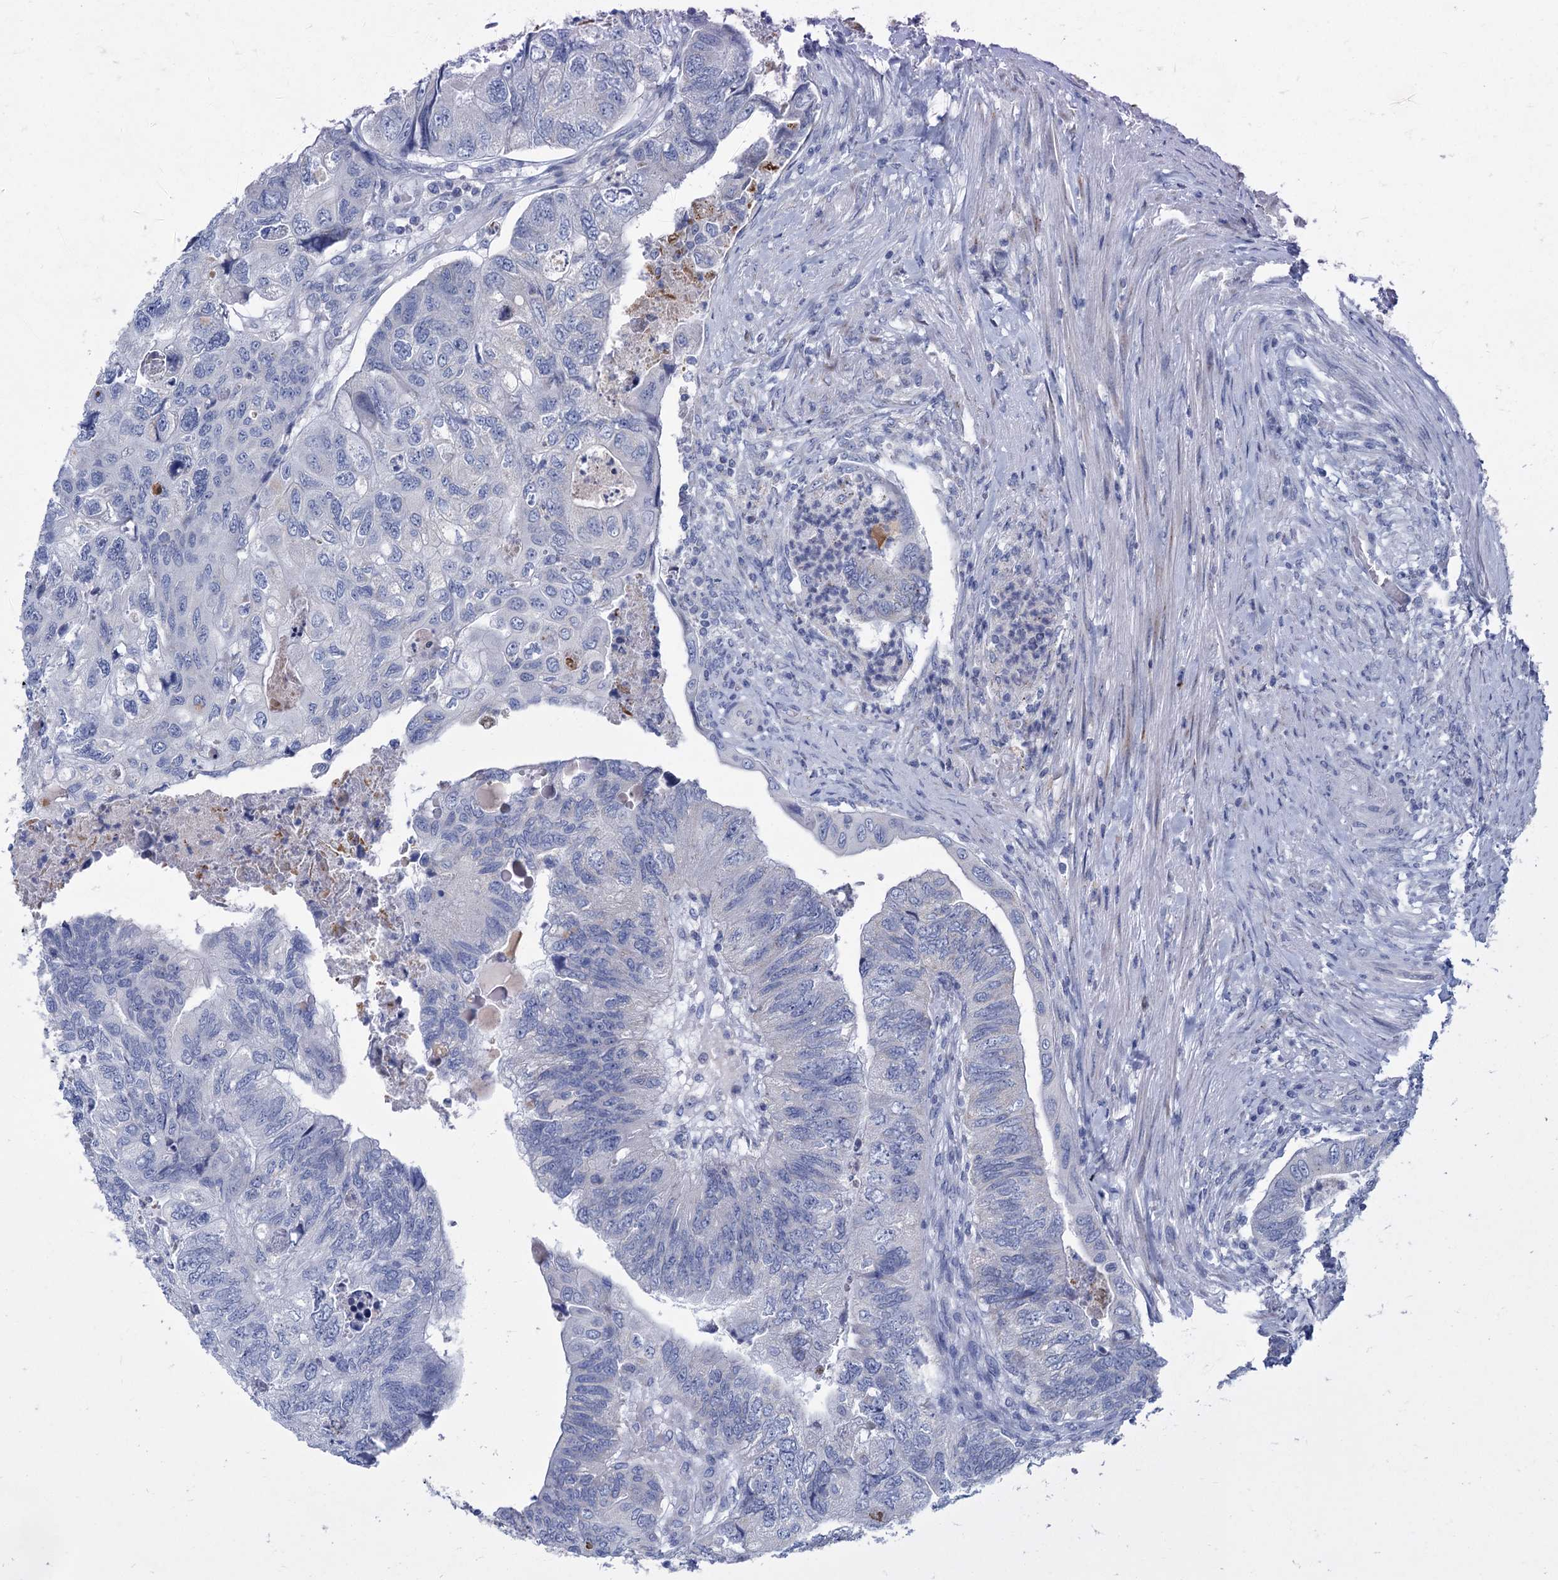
{"staining": {"intensity": "negative", "quantity": "none", "location": "none"}, "tissue": "colorectal cancer", "cell_type": "Tumor cells", "image_type": "cancer", "snomed": [{"axis": "morphology", "description": "Adenocarcinoma, NOS"}, {"axis": "topography", "description": "Rectum"}], "caption": "This is an immunohistochemistry micrograph of adenocarcinoma (colorectal). There is no positivity in tumor cells.", "gene": "HES2", "patient": {"sex": "male", "age": 63}}